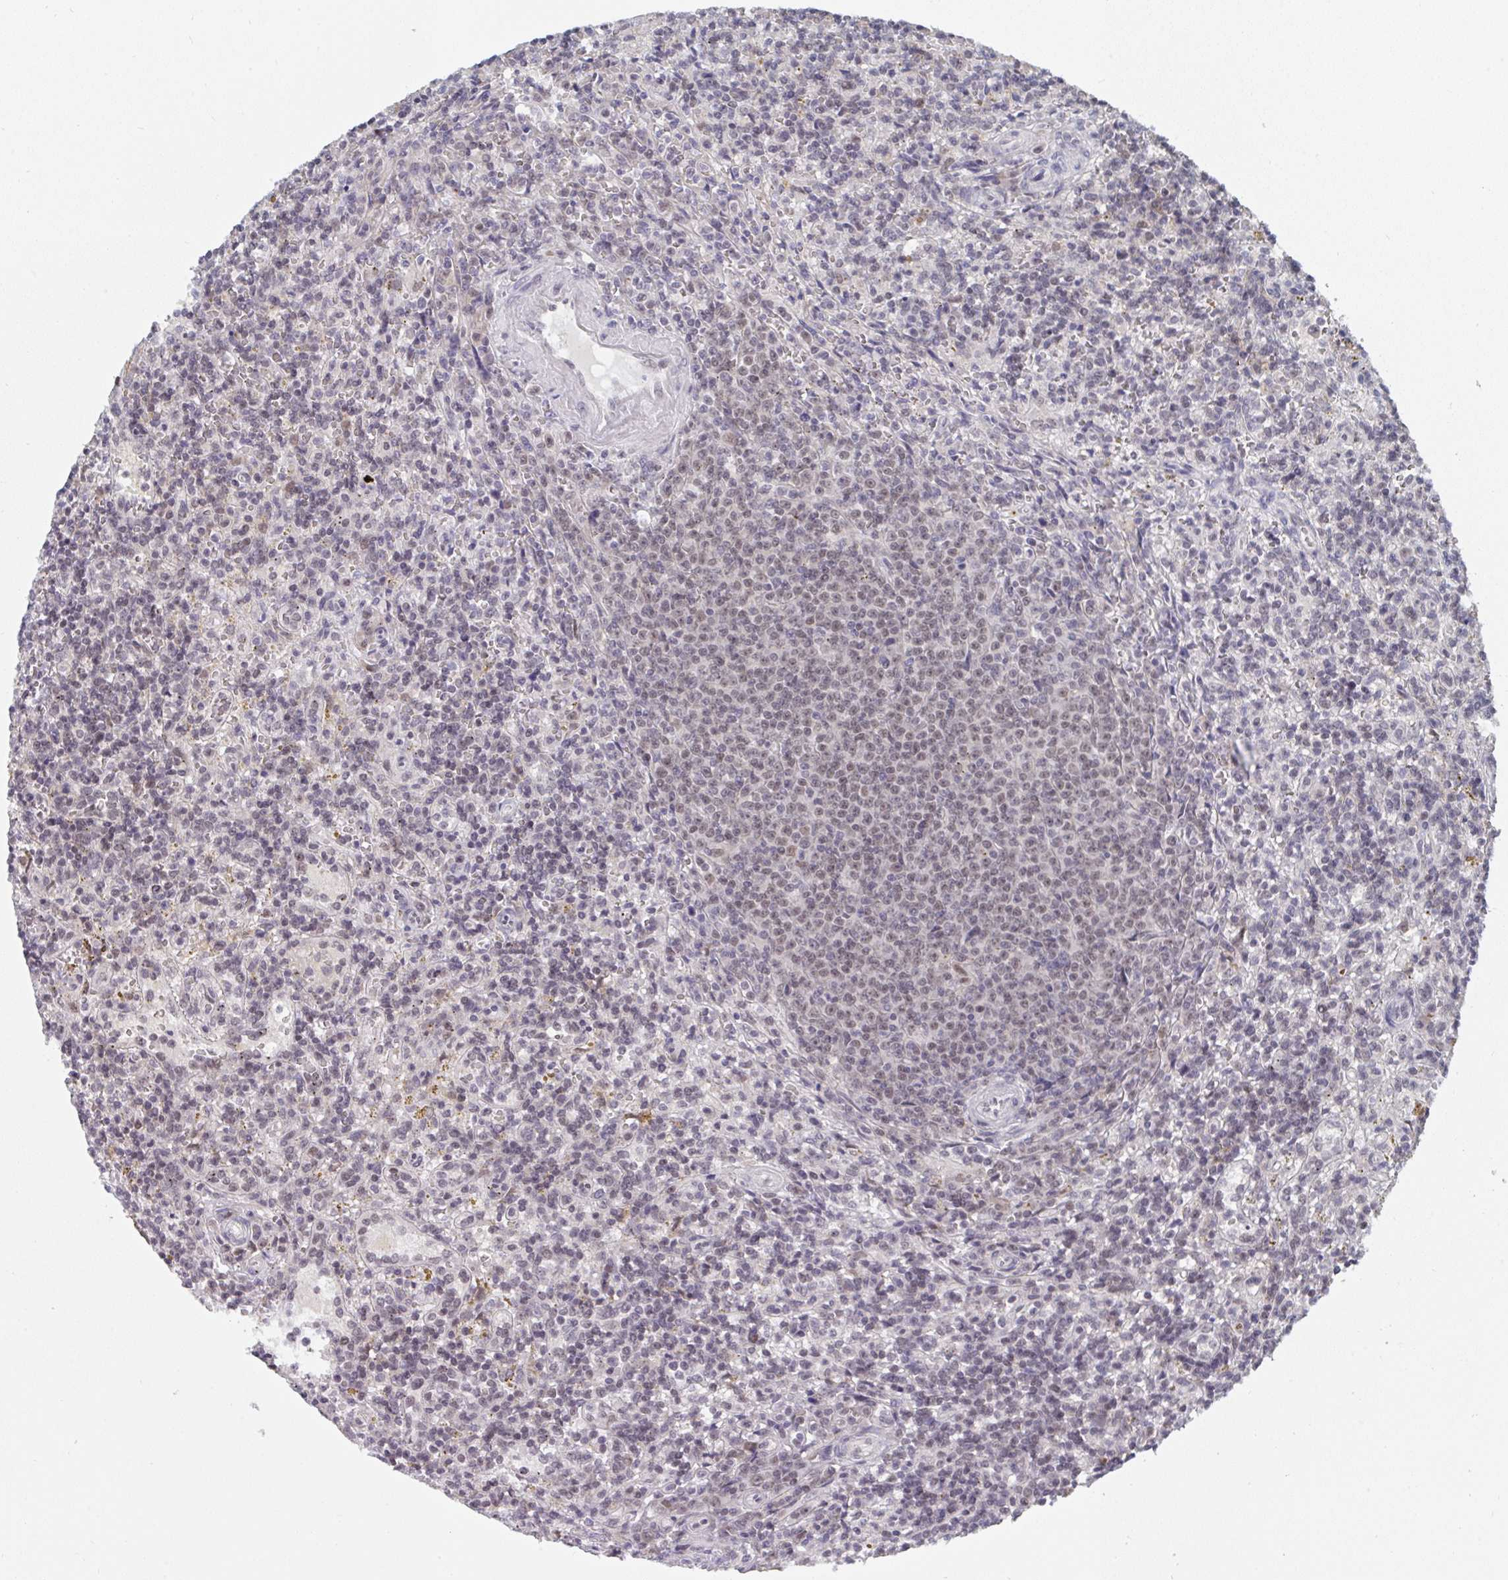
{"staining": {"intensity": "weak", "quantity": "25%-75%", "location": "nuclear"}, "tissue": "lymphoma", "cell_type": "Tumor cells", "image_type": "cancer", "snomed": [{"axis": "morphology", "description": "Malignant lymphoma, non-Hodgkin's type, Low grade"}, {"axis": "topography", "description": "Spleen"}], "caption": "Protein staining by immunohistochemistry (IHC) shows weak nuclear staining in approximately 25%-75% of tumor cells in lymphoma. (Brightfield microscopy of DAB IHC at high magnification).", "gene": "JMJD1C", "patient": {"sex": "male", "age": 67}}